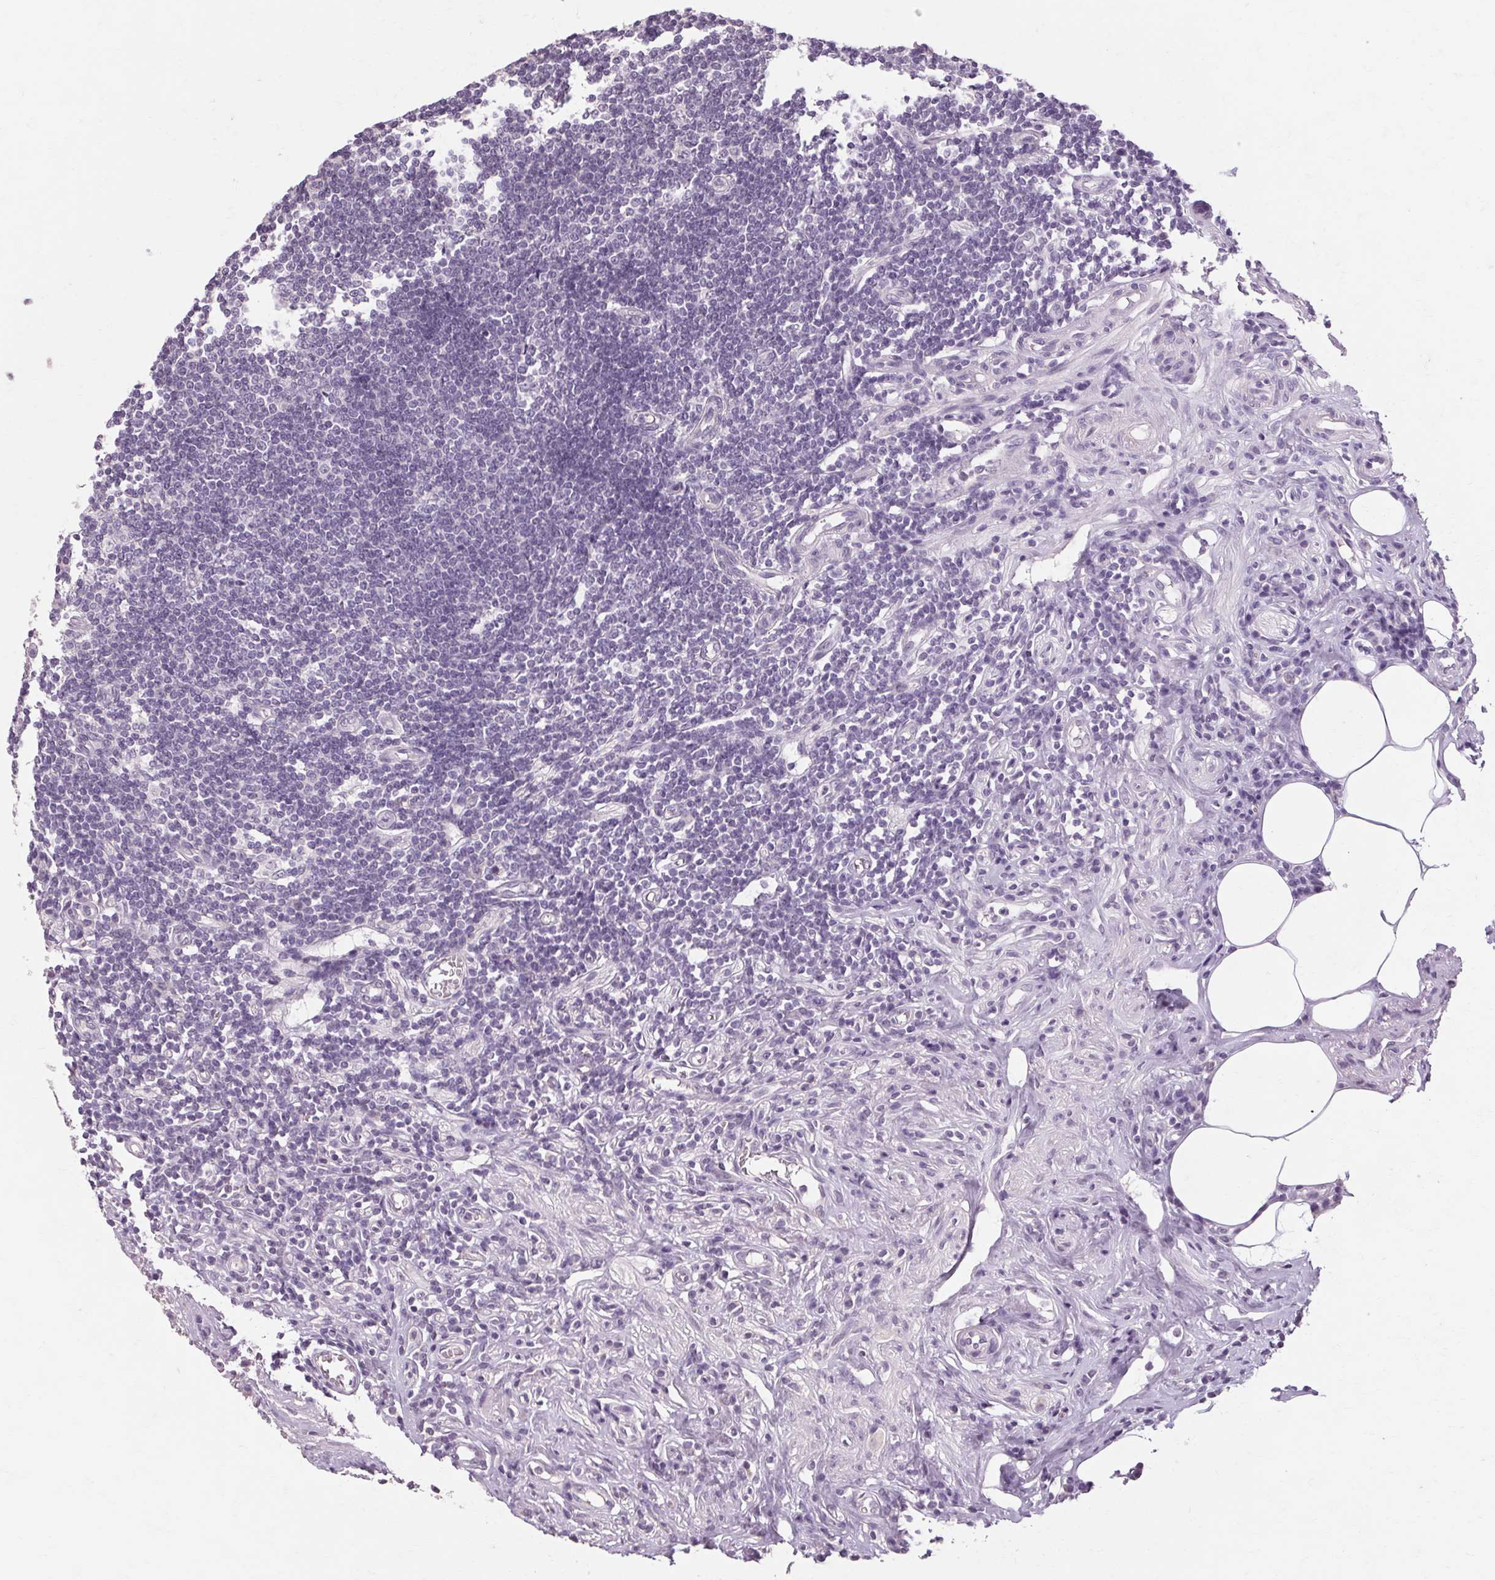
{"staining": {"intensity": "negative", "quantity": "none", "location": "none"}, "tissue": "appendix", "cell_type": "Glandular cells", "image_type": "normal", "snomed": [{"axis": "morphology", "description": "Normal tissue, NOS"}, {"axis": "topography", "description": "Appendix"}], "caption": "The photomicrograph displays no significant positivity in glandular cells of appendix. Brightfield microscopy of immunohistochemistry (IHC) stained with DAB (brown) and hematoxylin (blue), captured at high magnification.", "gene": "POMC", "patient": {"sex": "female", "age": 57}}